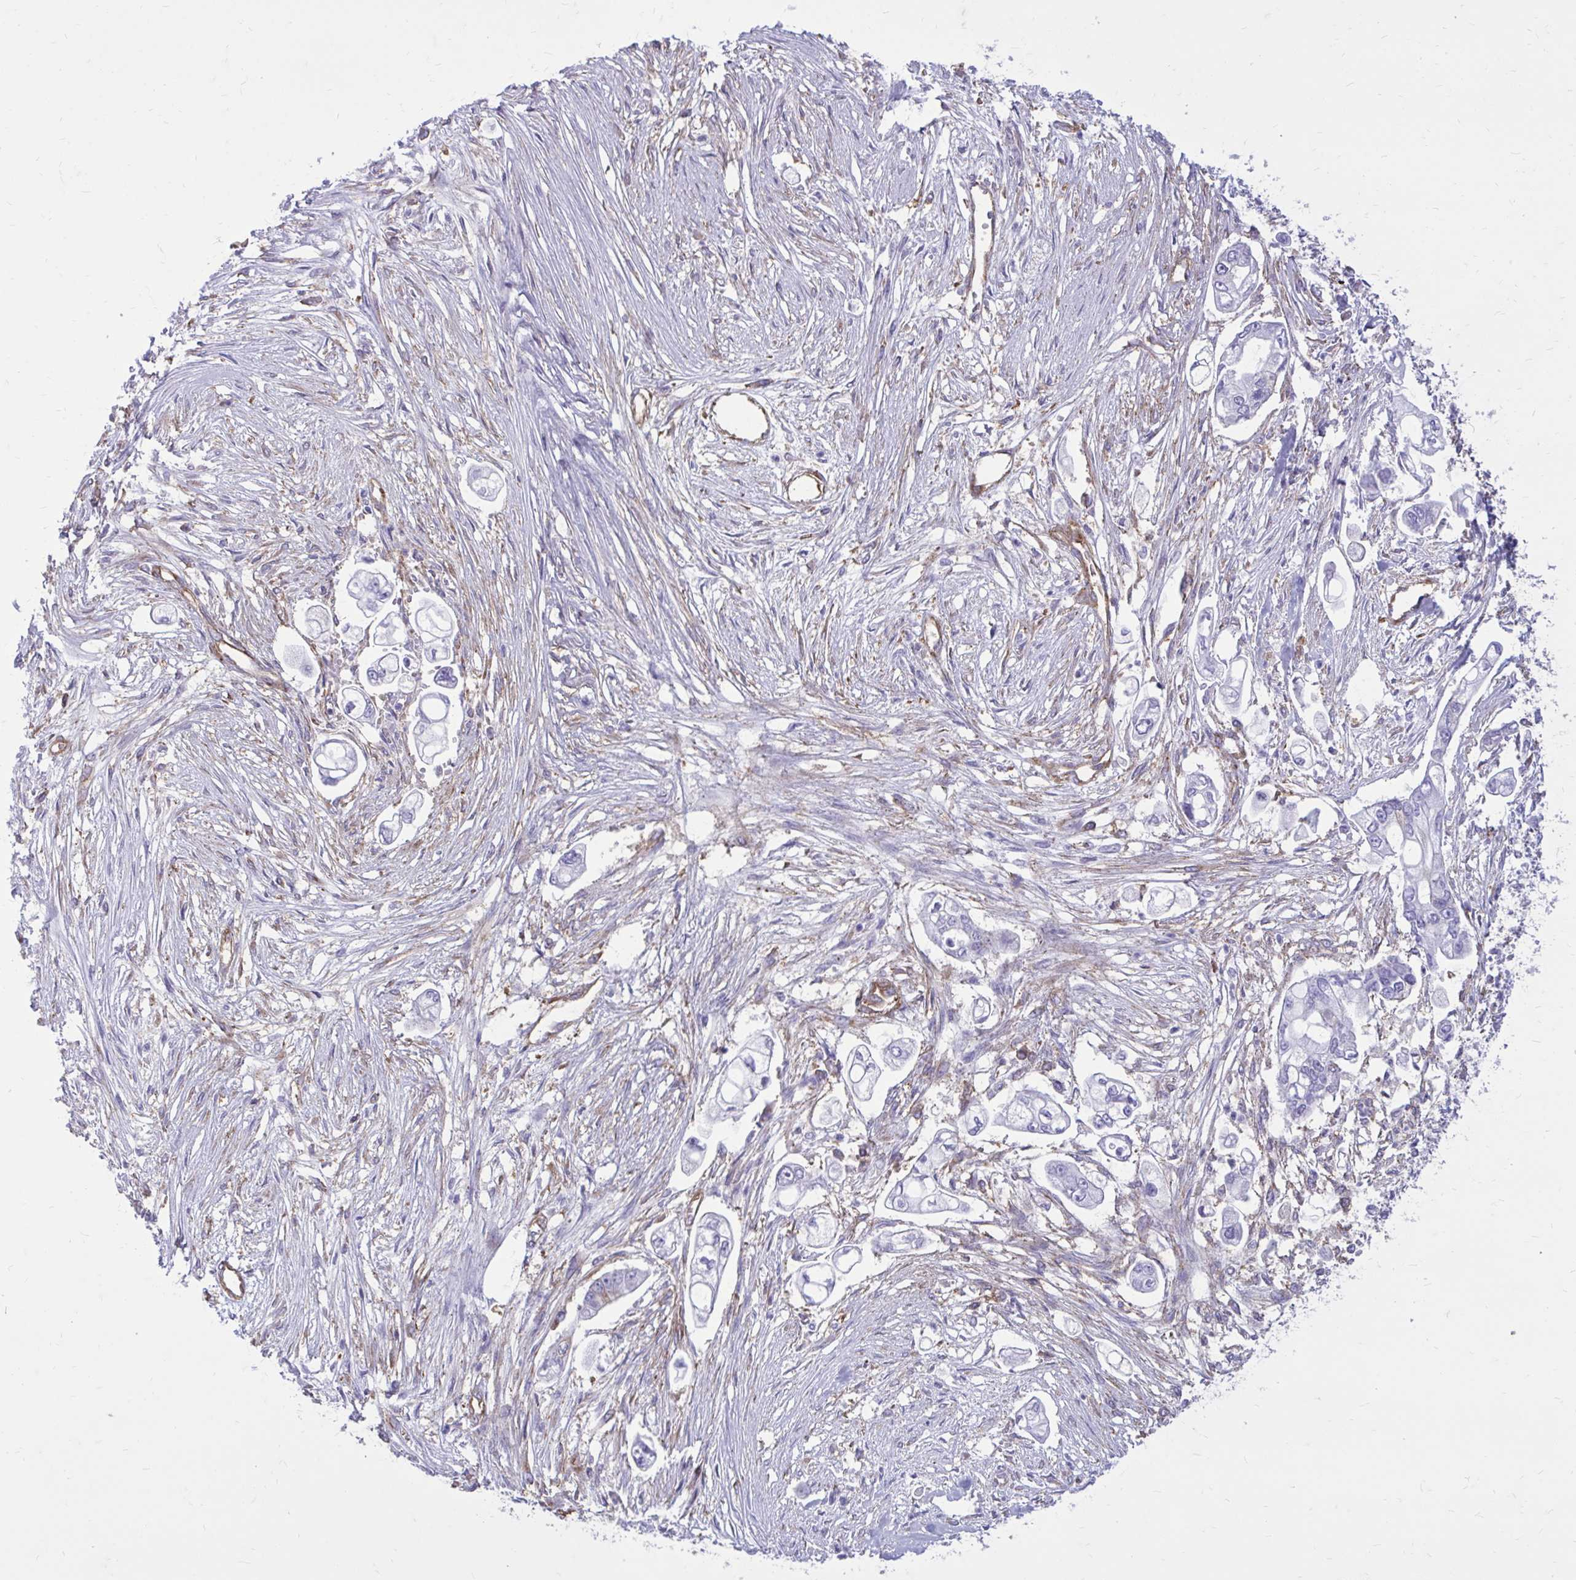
{"staining": {"intensity": "negative", "quantity": "none", "location": "none"}, "tissue": "pancreatic cancer", "cell_type": "Tumor cells", "image_type": "cancer", "snomed": [{"axis": "morphology", "description": "Adenocarcinoma, NOS"}, {"axis": "topography", "description": "Pancreas"}], "caption": "High power microscopy image of an IHC image of pancreatic cancer (adenocarcinoma), revealing no significant staining in tumor cells.", "gene": "CLTA", "patient": {"sex": "female", "age": 69}}